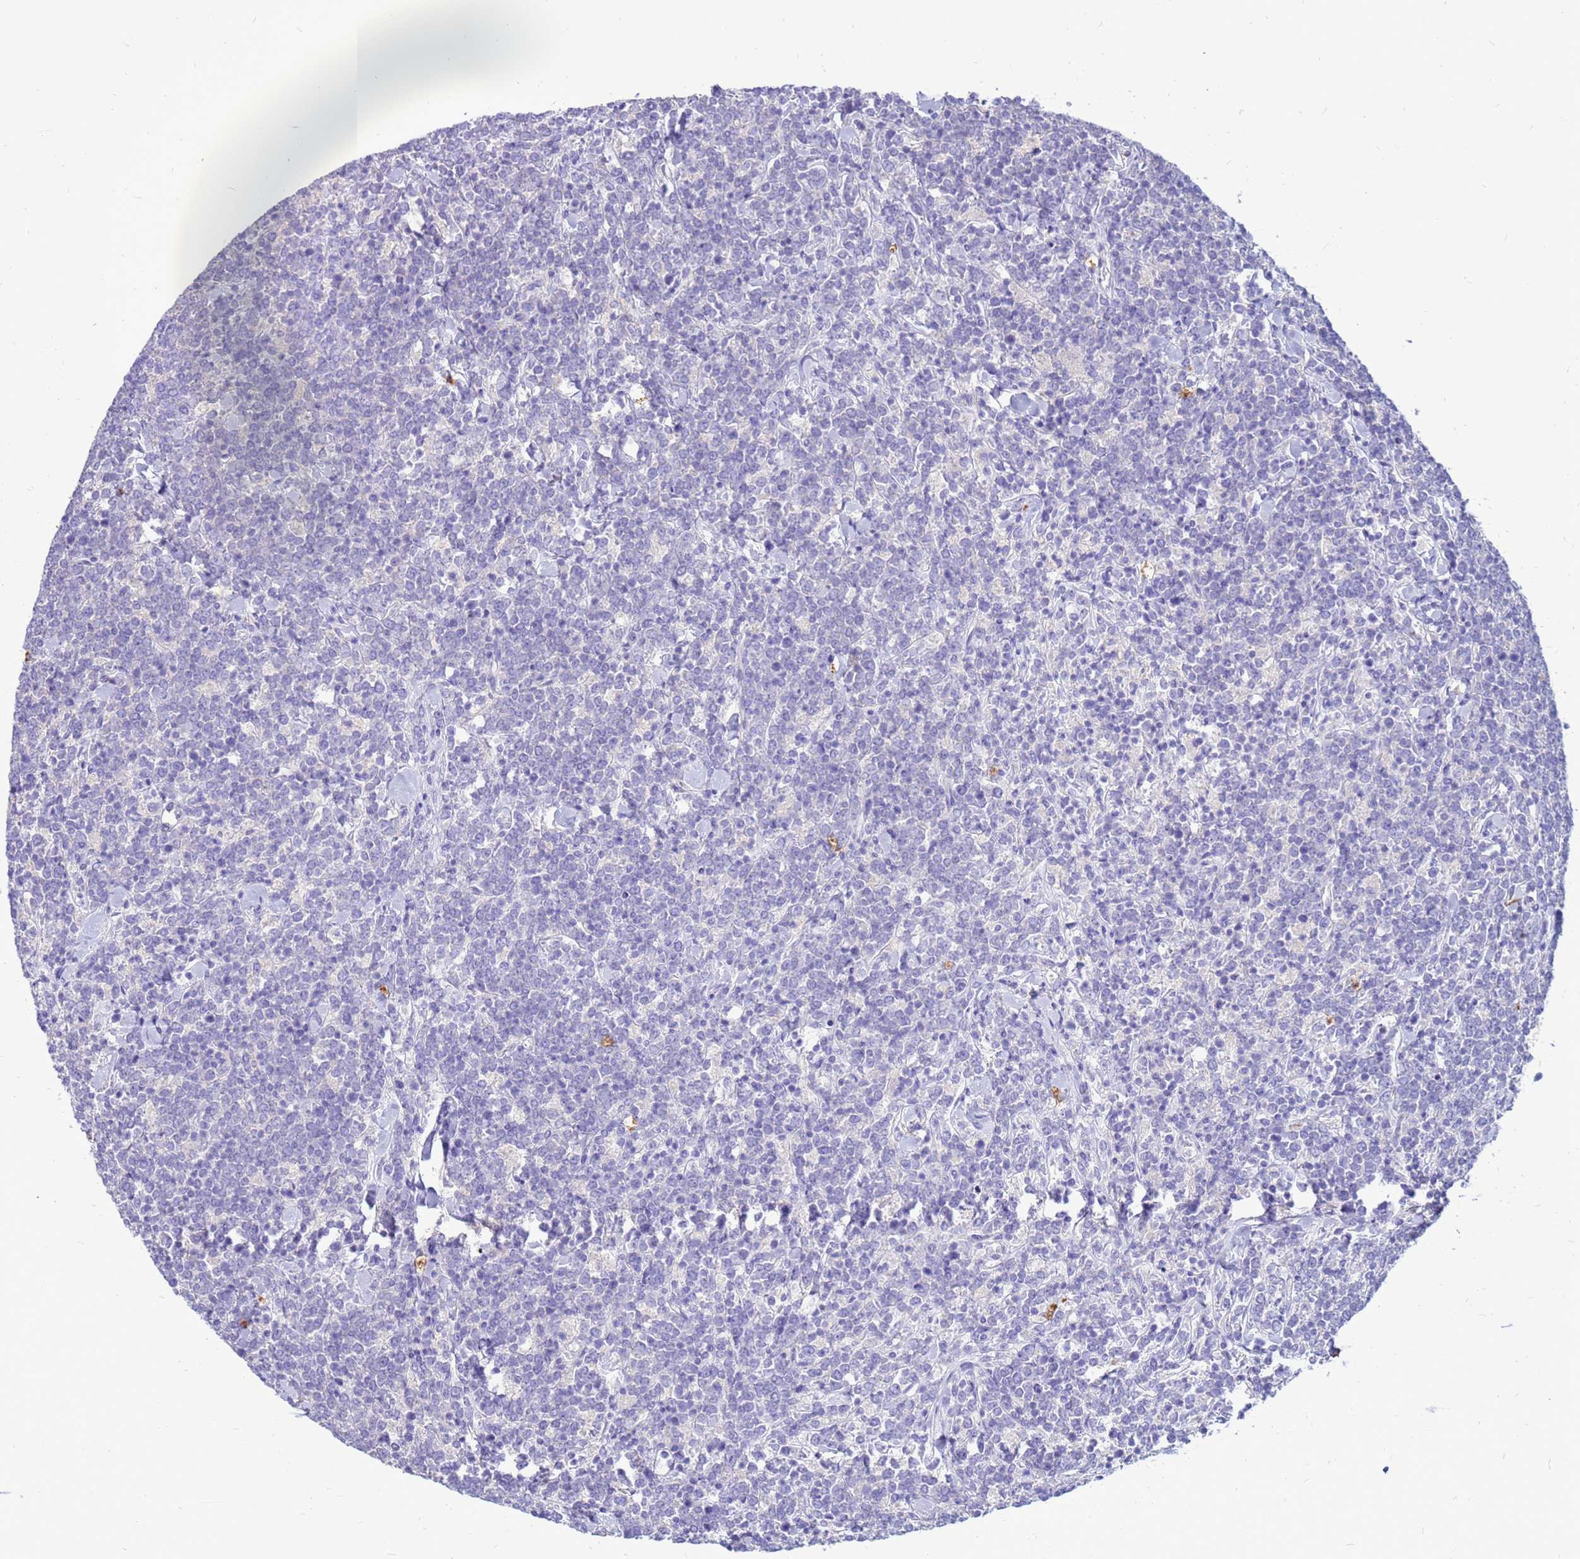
{"staining": {"intensity": "negative", "quantity": "none", "location": "none"}, "tissue": "lymphoma", "cell_type": "Tumor cells", "image_type": "cancer", "snomed": [{"axis": "morphology", "description": "Malignant lymphoma, non-Hodgkin's type, High grade"}, {"axis": "topography", "description": "Small intestine"}], "caption": "Tumor cells show no significant protein positivity in high-grade malignant lymphoma, non-Hodgkin's type.", "gene": "PDE10A", "patient": {"sex": "male", "age": 8}}